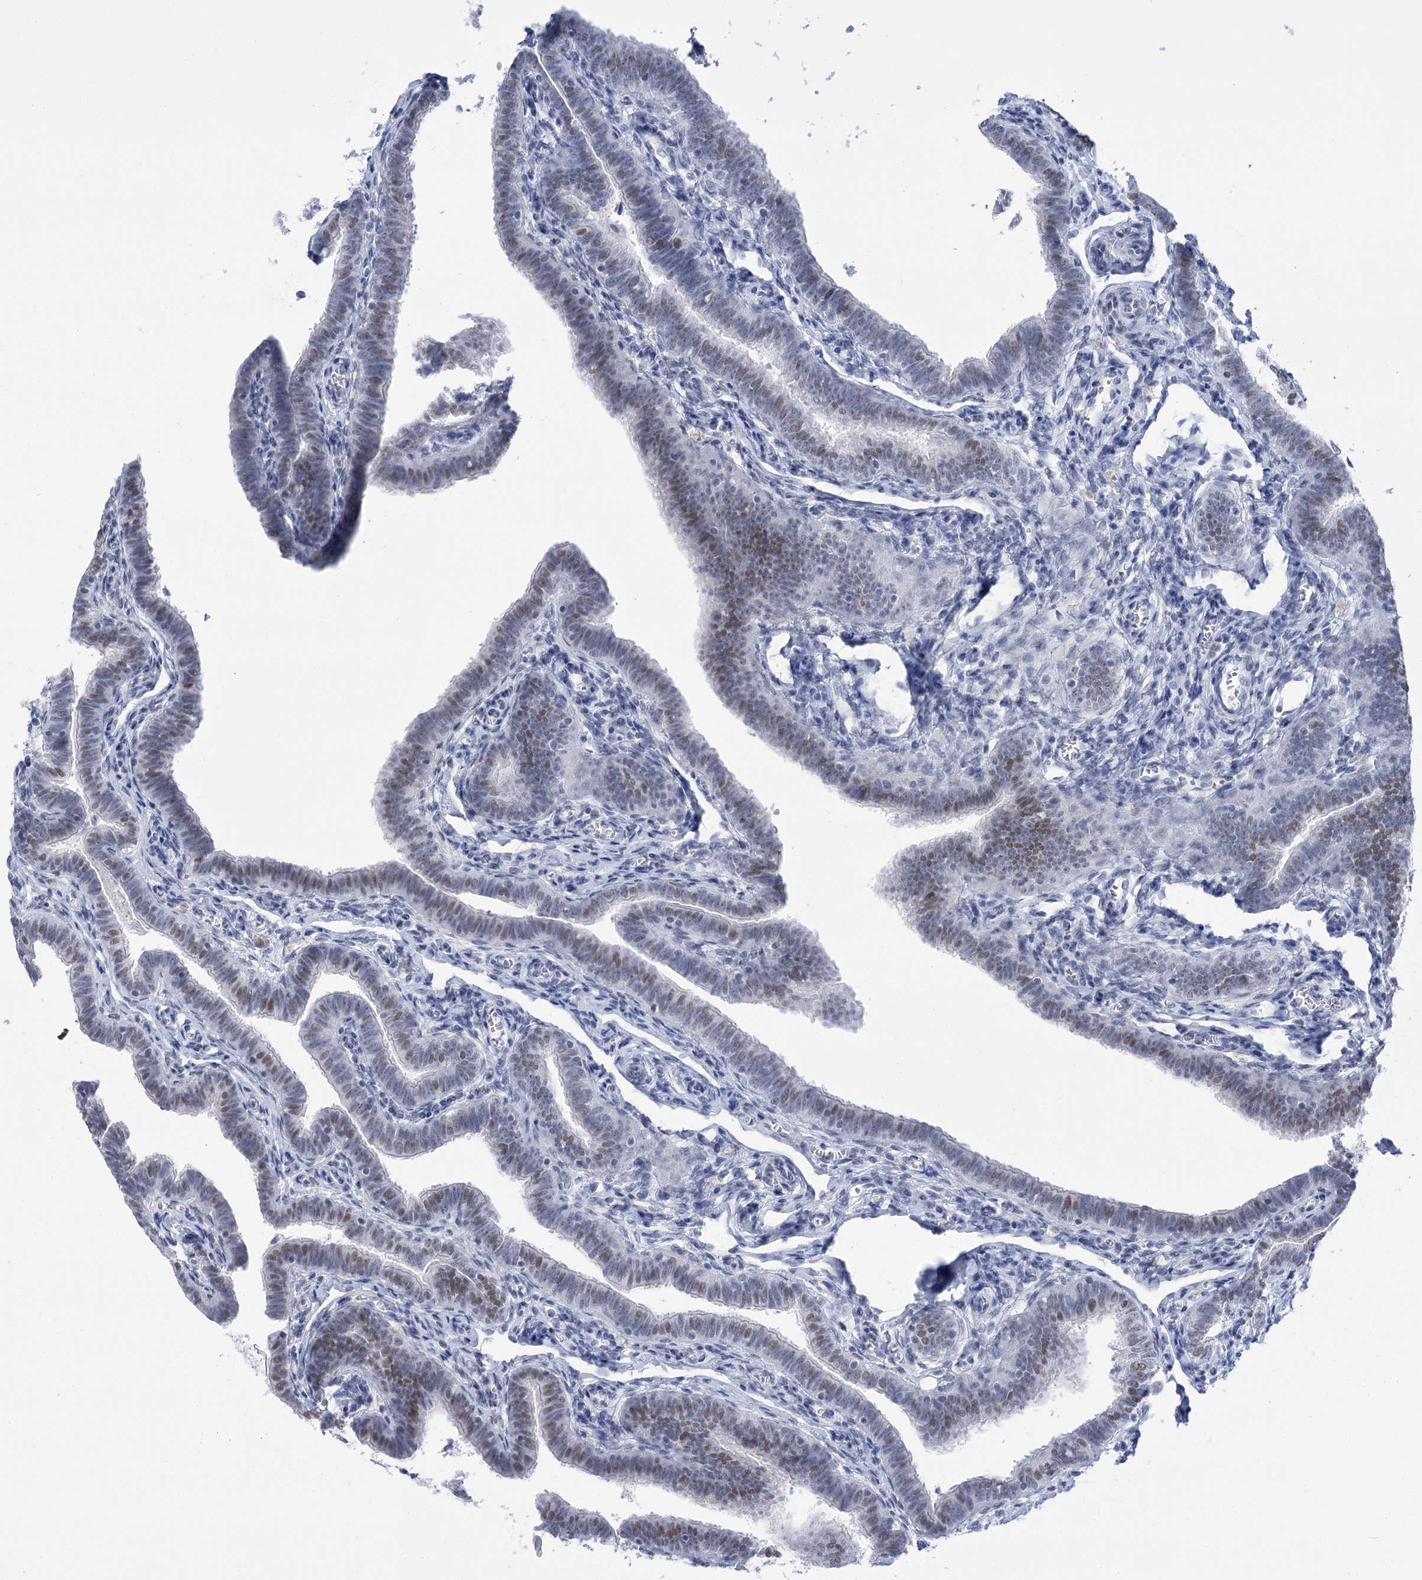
{"staining": {"intensity": "moderate", "quantity": "<25%", "location": "nuclear"}, "tissue": "fallopian tube", "cell_type": "Glandular cells", "image_type": "normal", "snomed": [{"axis": "morphology", "description": "Normal tissue, NOS"}, {"axis": "topography", "description": "Fallopian tube"}], "caption": "Immunohistochemical staining of benign human fallopian tube exhibits moderate nuclear protein staining in approximately <25% of glandular cells.", "gene": "HORMAD1", "patient": {"sex": "female", "age": 36}}